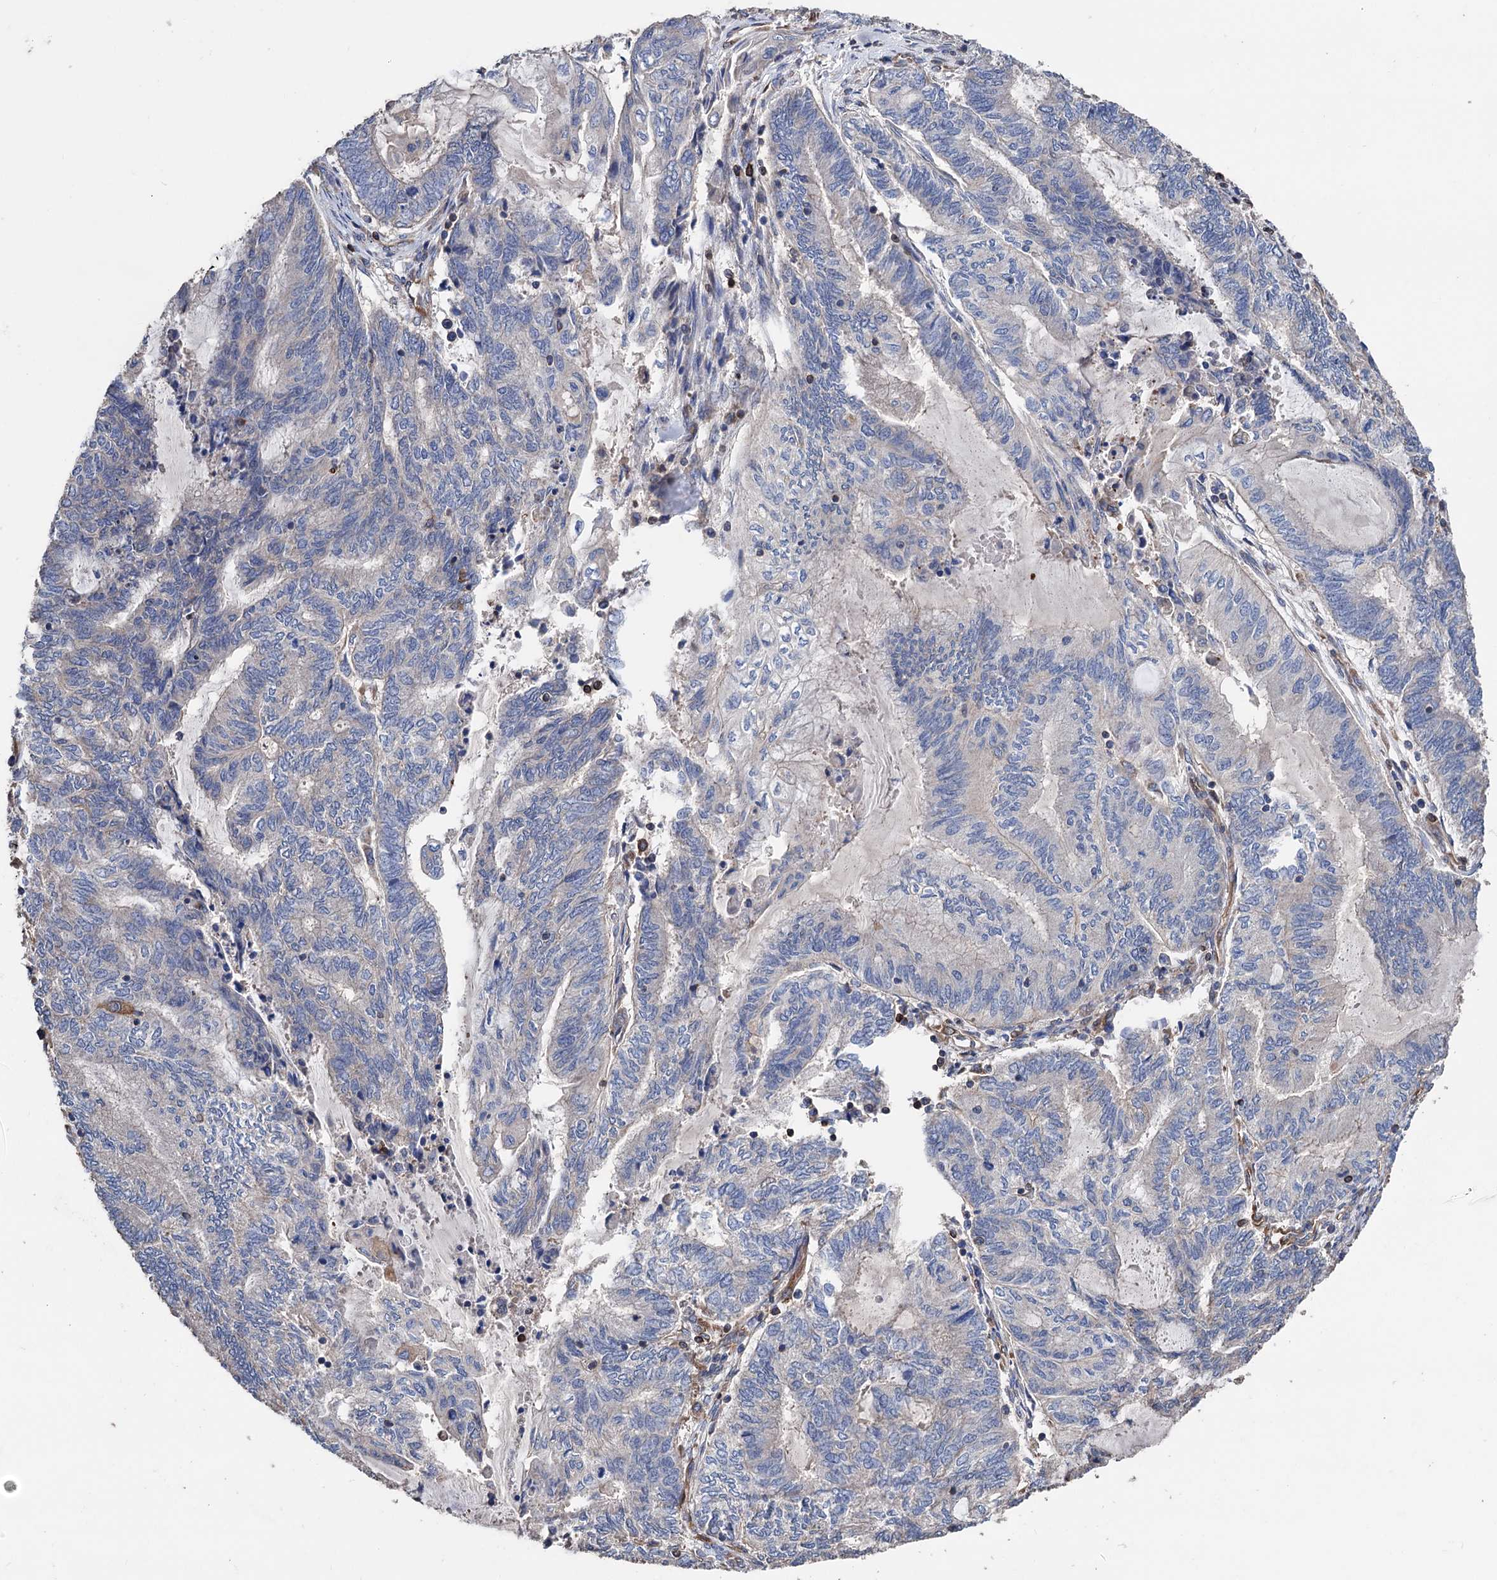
{"staining": {"intensity": "negative", "quantity": "none", "location": "none"}, "tissue": "endometrial cancer", "cell_type": "Tumor cells", "image_type": "cancer", "snomed": [{"axis": "morphology", "description": "Adenocarcinoma, NOS"}, {"axis": "topography", "description": "Uterus"}, {"axis": "topography", "description": "Endometrium"}], "caption": "The immunohistochemistry micrograph has no significant positivity in tumor cells of adenocarcinoma (endometrial) tissue.", "gene": "STING1", "patient": {"sex": "female", "age": 70}}